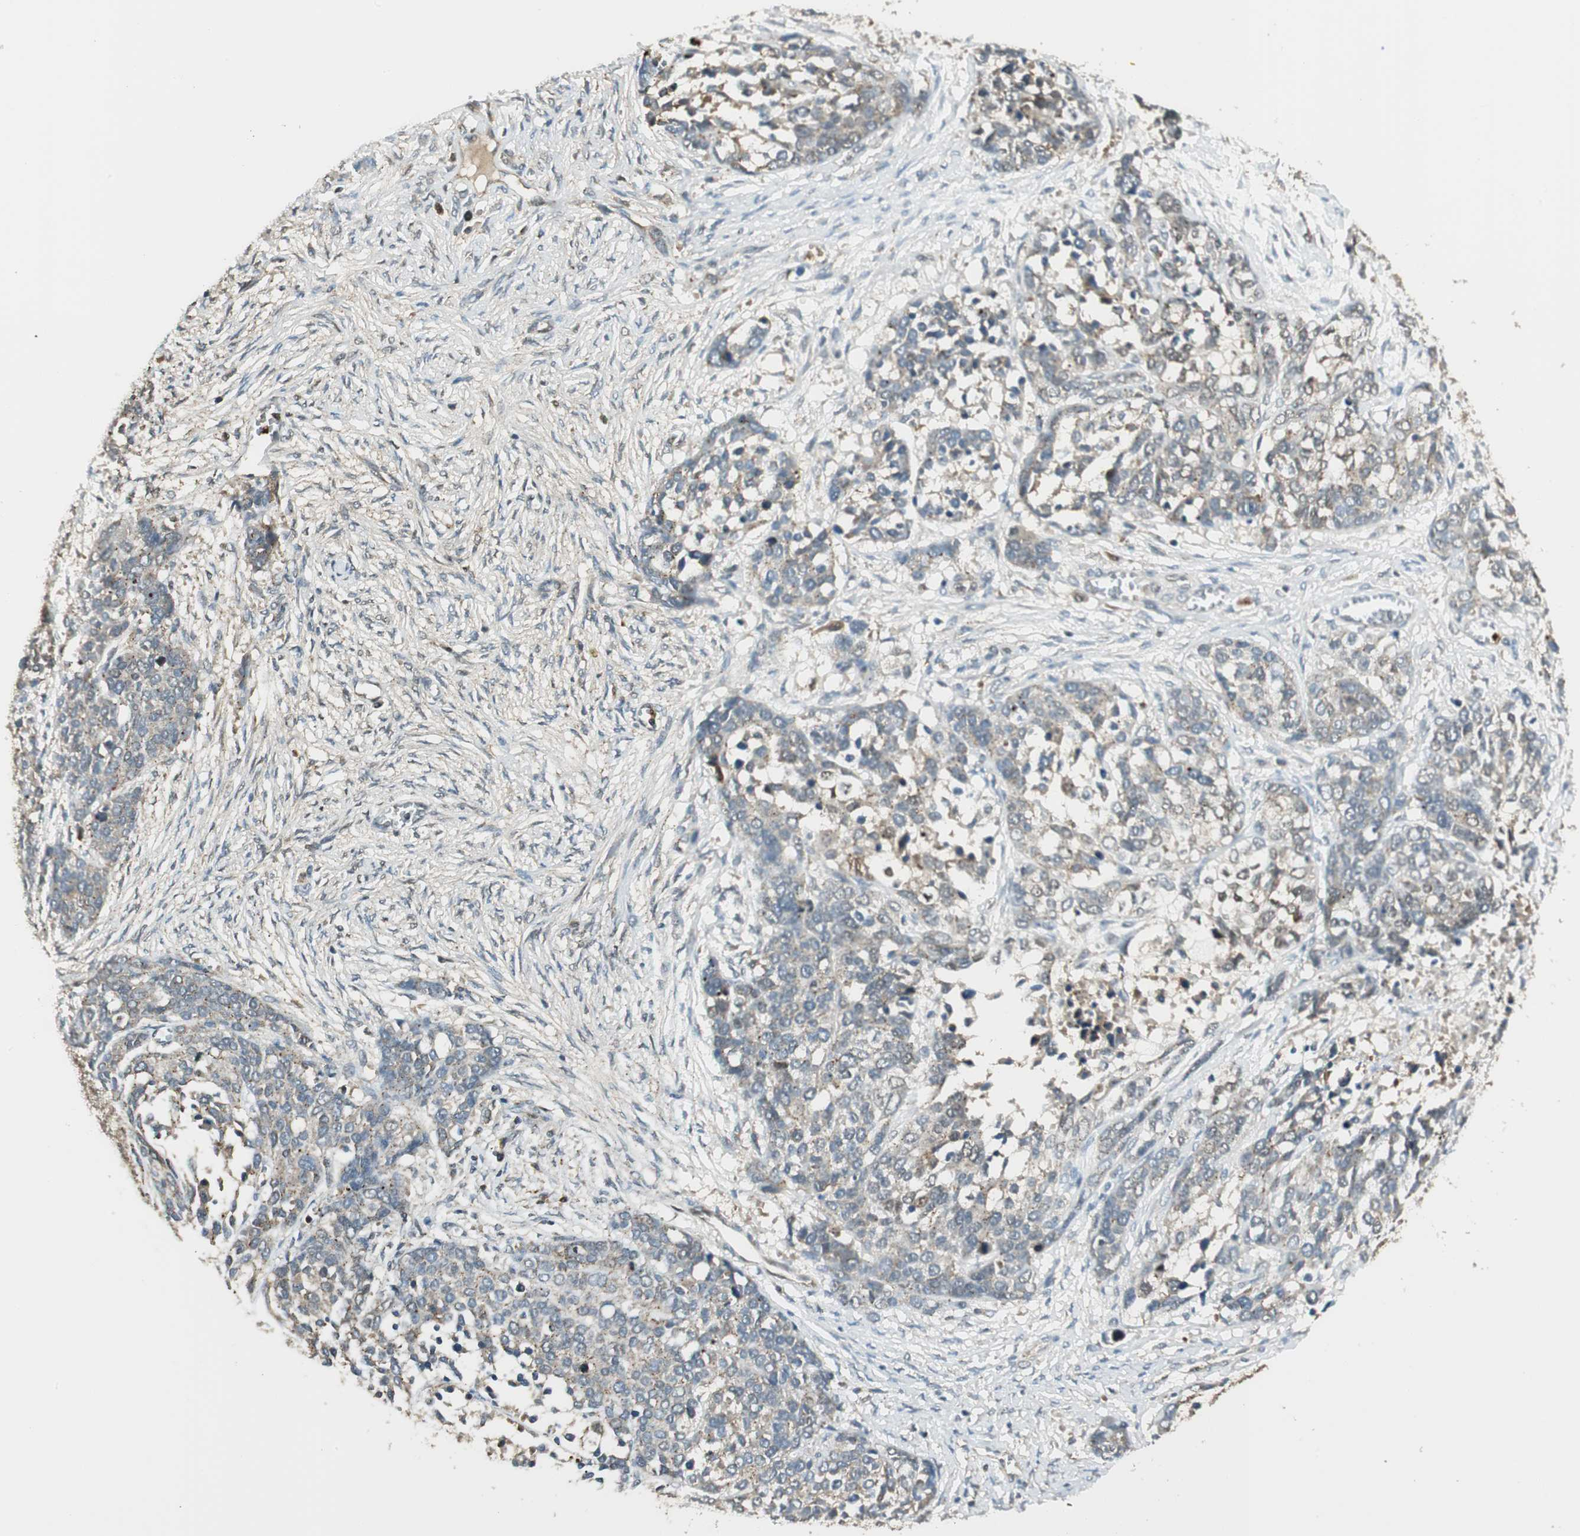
{"staining": {"intensity": "weak", "quantity": "<25%", "location": "cytoplasmic/membranous"}, "tissue": "ovarian cancer", "cell_type": "Tumor cells", "image_type": "cancer", "snomed": [{"axis": "morphology", "description": "Cystadenocarcinoma, serous, NOS"}, {"axis": "topography", "description": "Ovary"}], "caption": "Immunohistochemistry (IHC) histopathology image of neoplastic tissue: human serous cystadenocarcinoma (ovarian) stained with DAB displays no significant protein staining in tumor cells. (Immunohistochemistry (IHC), brightfield microscopy, high magnification).", "gene": "LTA4H", "patient": {"sex": "female", "age": 44}}